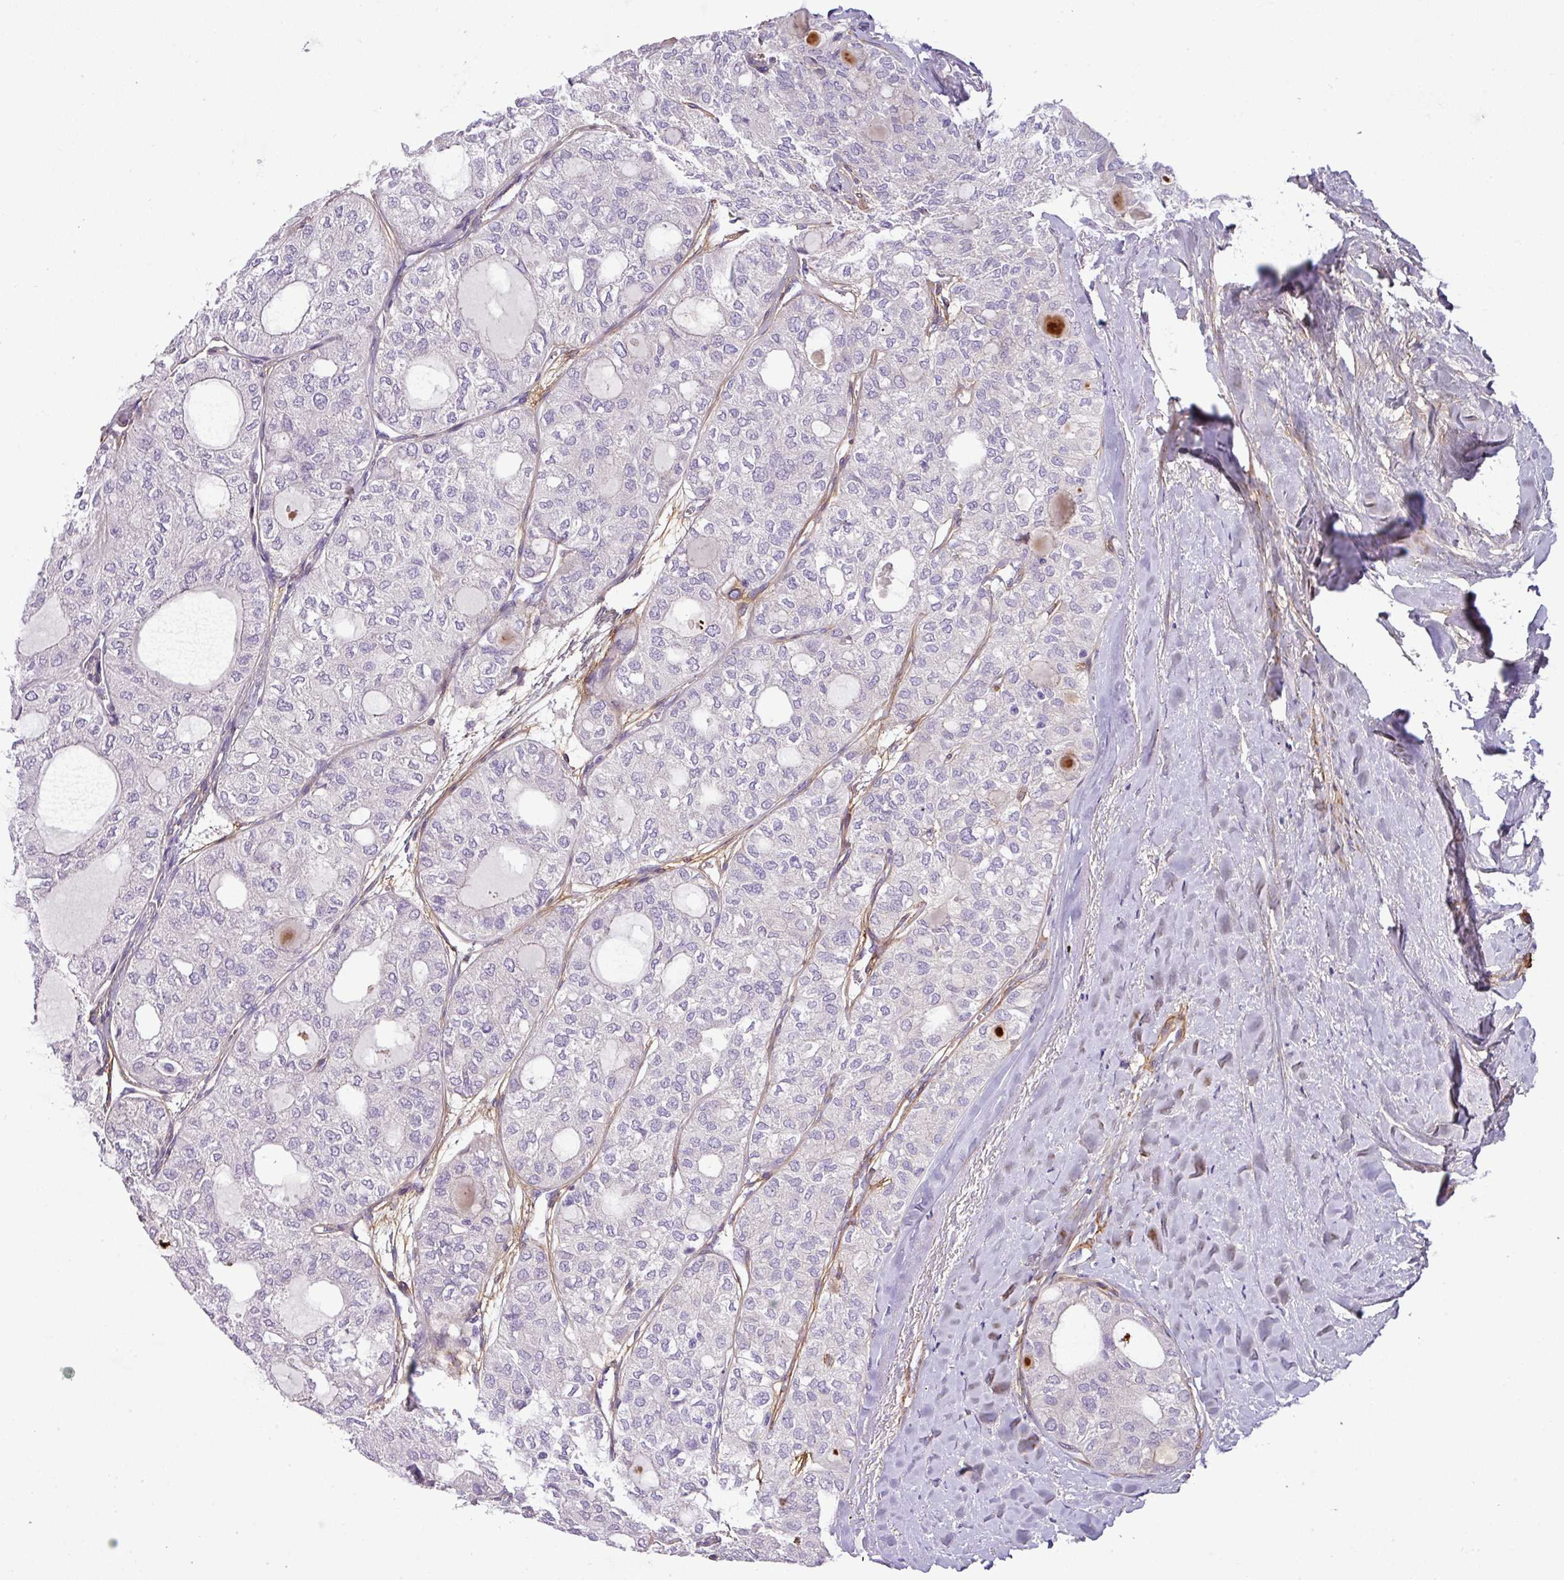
{"staining": {"intensity": "negative", "quantity": "none", "location": "none"}, "tissue": "thyroid cancer", "cell_type": "Tumor cells", "image_type": "cancer", "snomed": [{"axis": "morphology", "description": "Follicular adenoma carcinoma, NOS"}, {"axis": "topography", "description": "Thyroid gland"}], "caption": "The immunohistochemistry (IHC) histopathology image has no significant staining in tumor cells of thyroid follicular adenoma carcinoma tissue. (Brightfield microscopy of DAB (3,3'-diaminobenzidine) IHC at high magnification).", "gene": "PARD6G", "patient": {"sex": "male", "age": 75}}